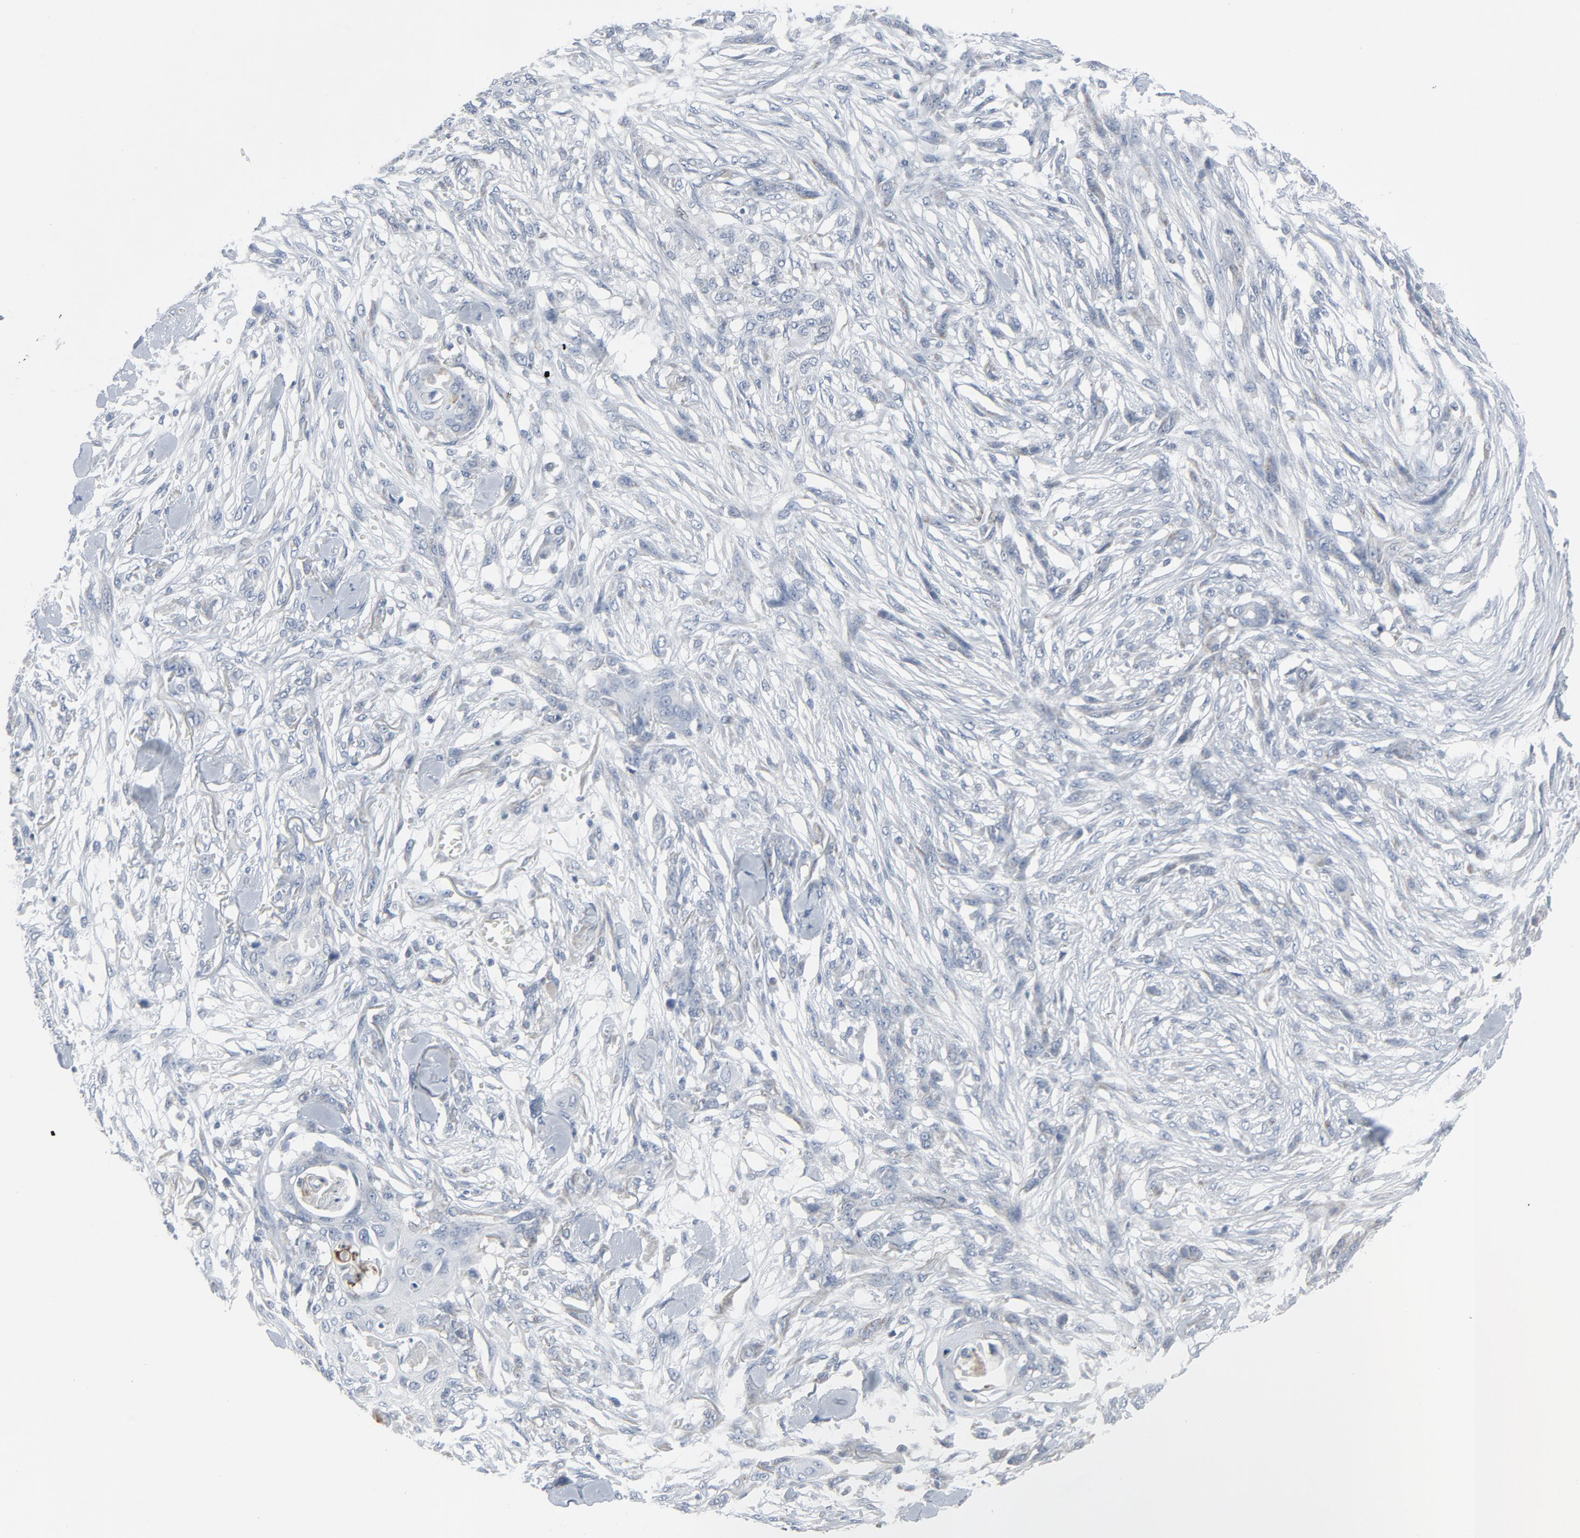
{"staining": {"intensity": "negative", "quantity": "none", "location": "none"}, "tissue": "skin cancer", "cell_type": "Tumor cells", "image_type": "cancer", "snomed": [{"axis": "morphology", "description": "Normal tissue, NOS"}, {"axis": "morphology", "description": "Squamous cell carcinoma, NOS"}, {"axis": "topography", "description": "Skin"}], "caption": "Tumor cells are negative for protein expression in human skin cancer.", "gene": "GPX2", "patient": {"sex": "female", "age": 59}}